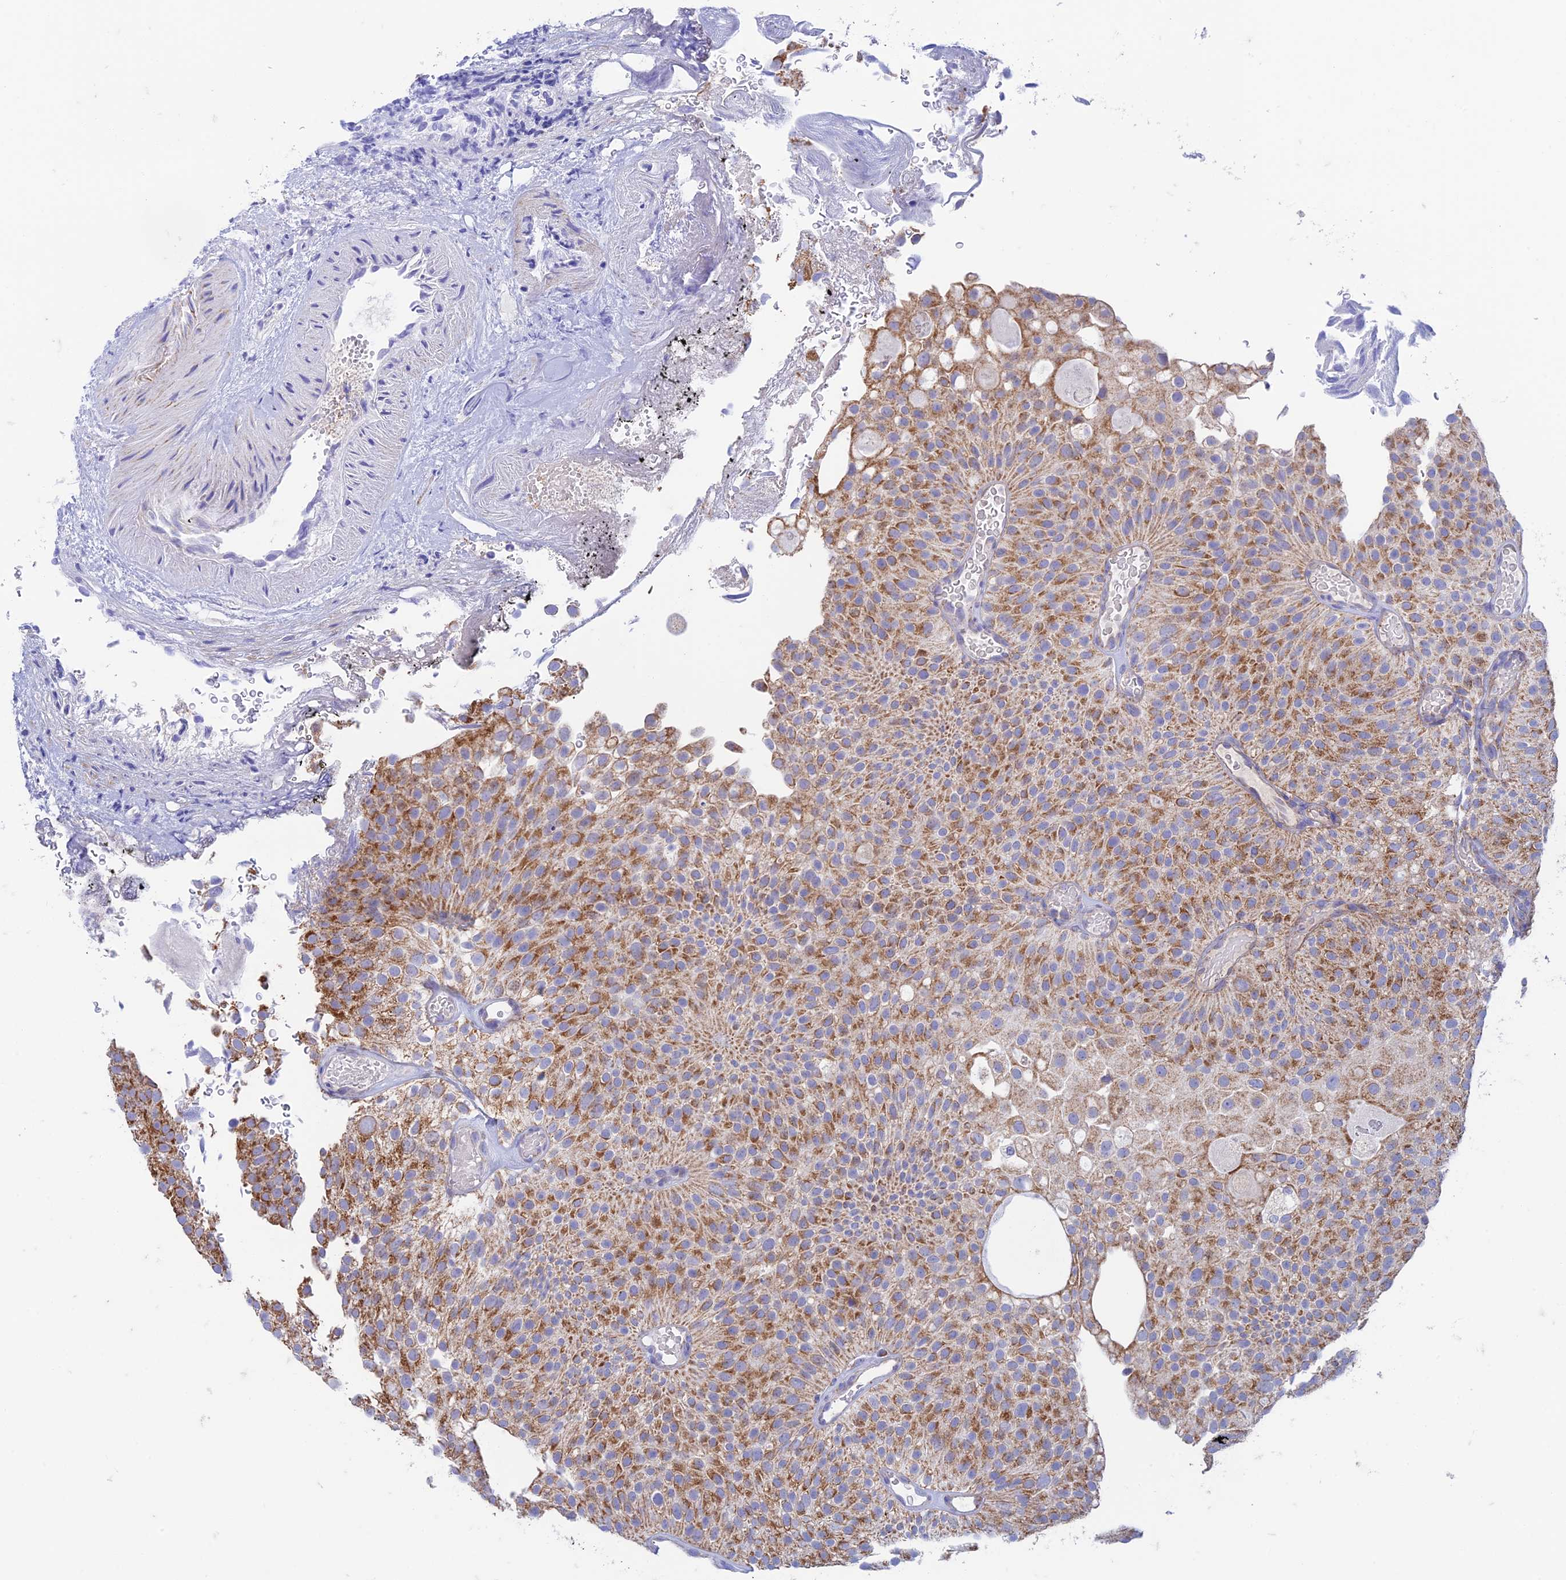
{"staining": {"intensity": "moderate", "quantity": ">75%", "location": "cytoplasmic/membranous"}, "tissue": "urothelial cancer", "cell_type": "Tumor cells", "image_type": "cancer", "snomed": [{"axis": "morphology", "description": "Urothelial carcinoma, Low grade"}, {"axis": "topography", "description": "Urinary bladder"}], "caption": "This image displays immunohistochemistry staining of urothelial cancer, with medium moderate cytoplasmic/membranous positivity in about >75% of tumor cells.", "gene": "ZNF181", "patient": {"sex": "male", "age": 78}}